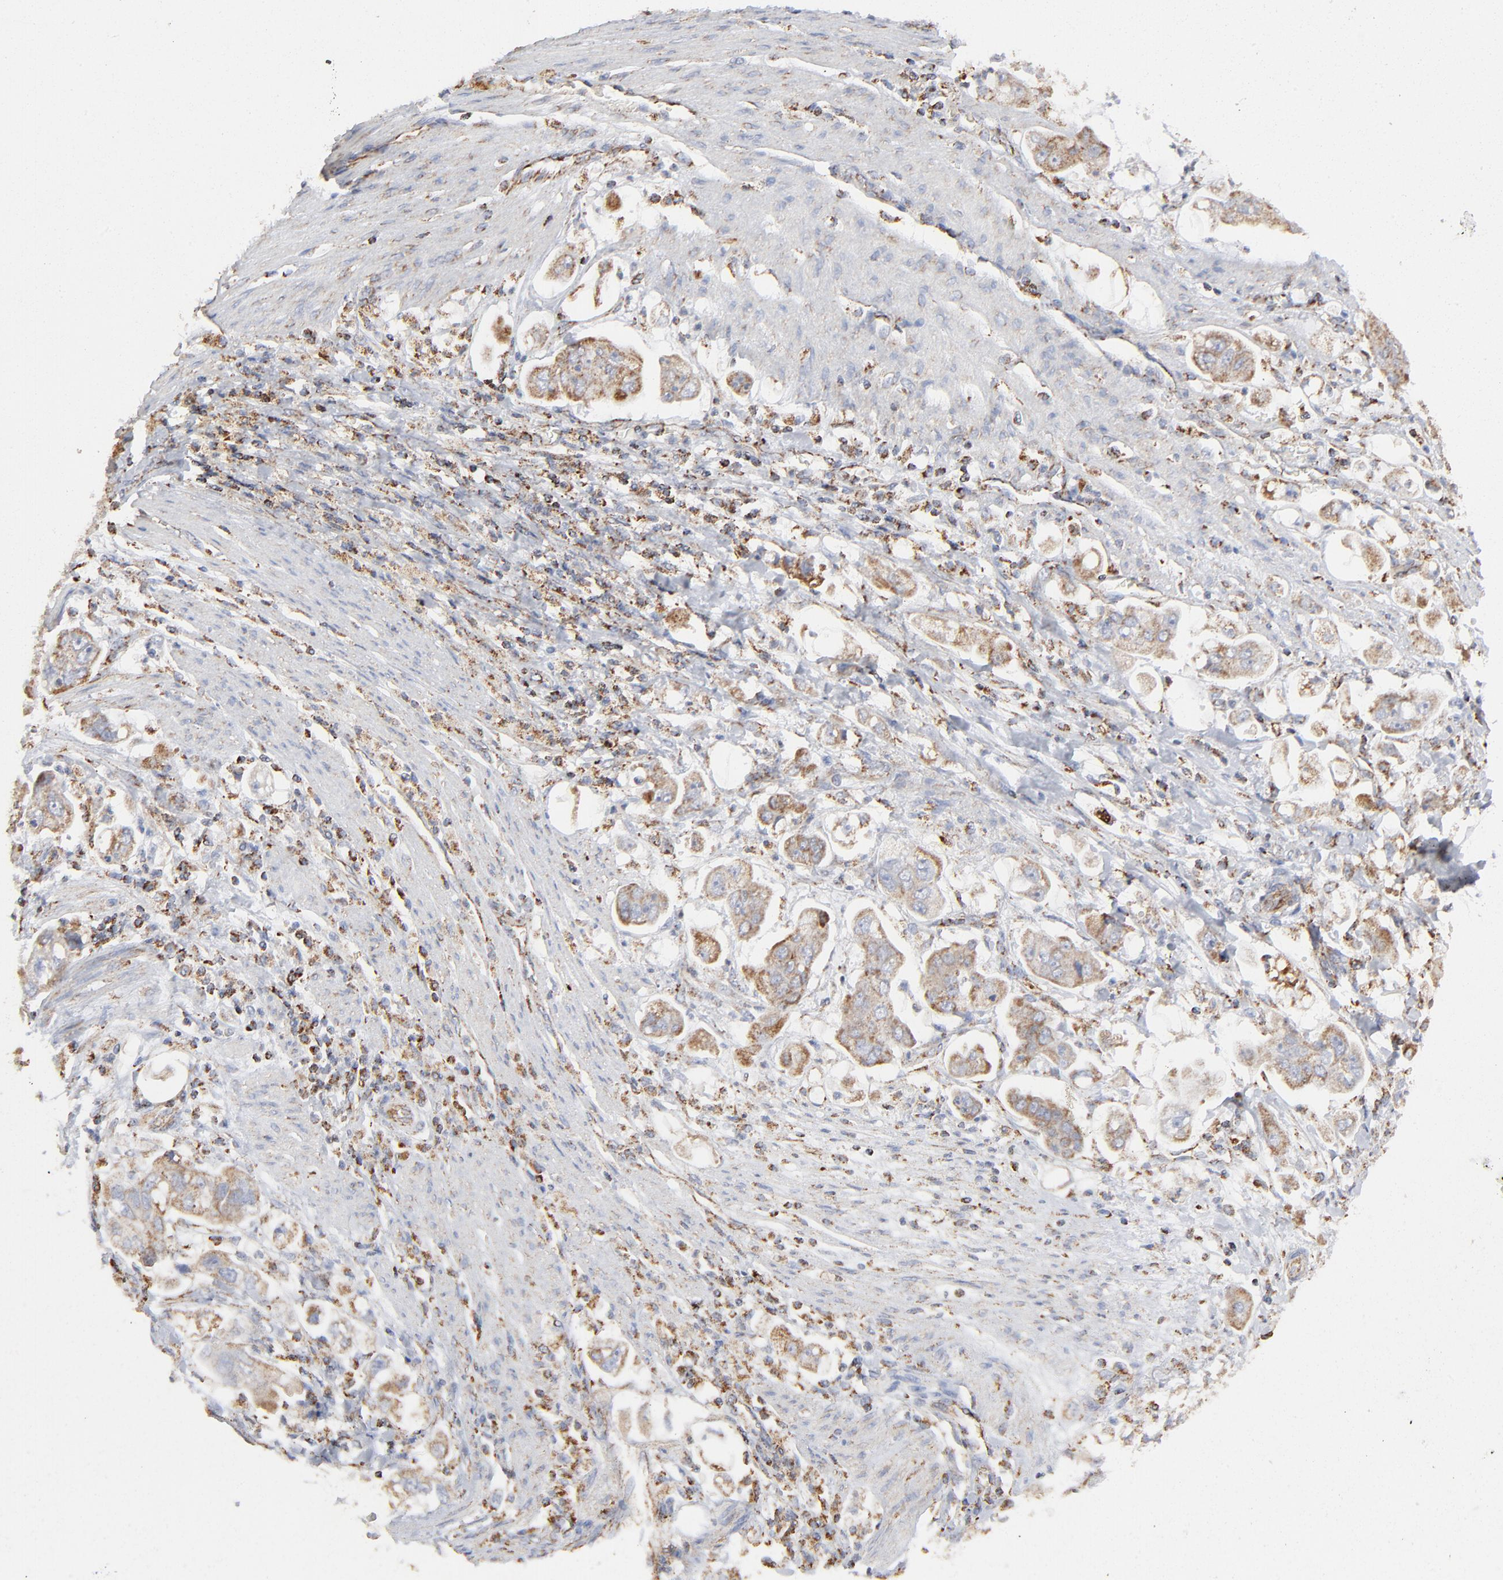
{"staining": {"intensity": "moderate", "quantity": ">75%", "location": "cytoplasmic/membranous"}, "tissue": "stomach cancer", "cell_type": "Tumor cells", "image_type": "cancer", "snomed": [{"axis": "morphology", "description": "Adenocarcinoma, NOS"}, {"axis": "topography", "description": "Stomach"}], "caption": "DAB (3,3'-diaminobenzidine) immunohistochemical staining of adenocarcinoma (stomach) demonstrates moderate cytoplasmic/membranous protein expression in approximately >75% of tumor cells.", "gene": "ASB3", "patient": {"sex": "male", "age": 62}}